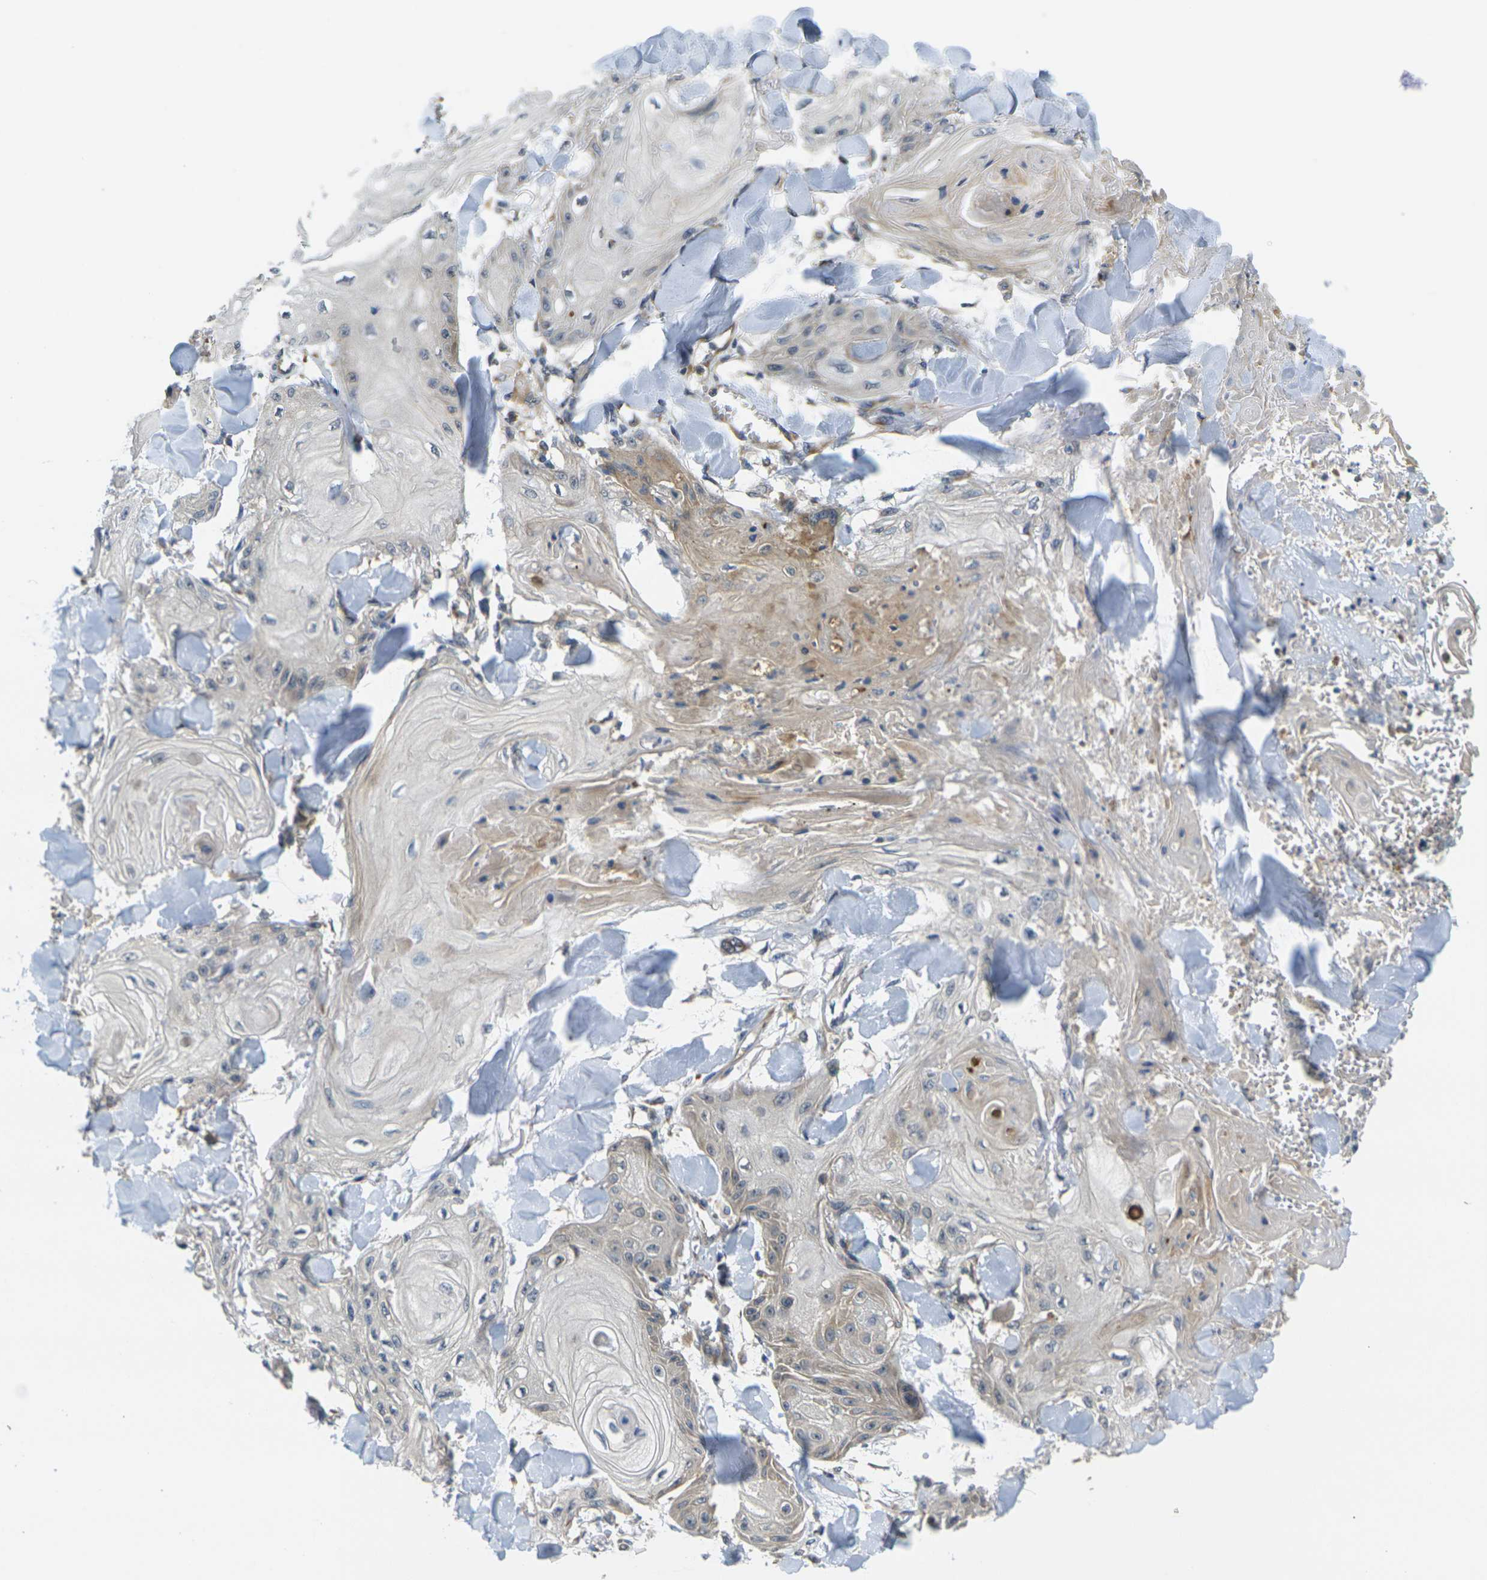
{"staining": {"intensity": "weak", "quantity": "<25%", "location": "cytoplasmic/membranous"}, "tissue": "skin cancer", "cell_type": "Tumor cells", "image_type": "cancer", "snomed": [{"axis": "morphology", "description": "Squamous cell carcinoma, NOS"}, {"axis": "topography", "description": "Skin"}], "caption": "A high-resolution histopathology image shows immunohistochemistry staining of skin cancer (squamous cell carcinoma), which exhibits no significant positivity in tumor cells.", "gene": "MINAR2", "patient": {"sex": "male", "age": 74}}